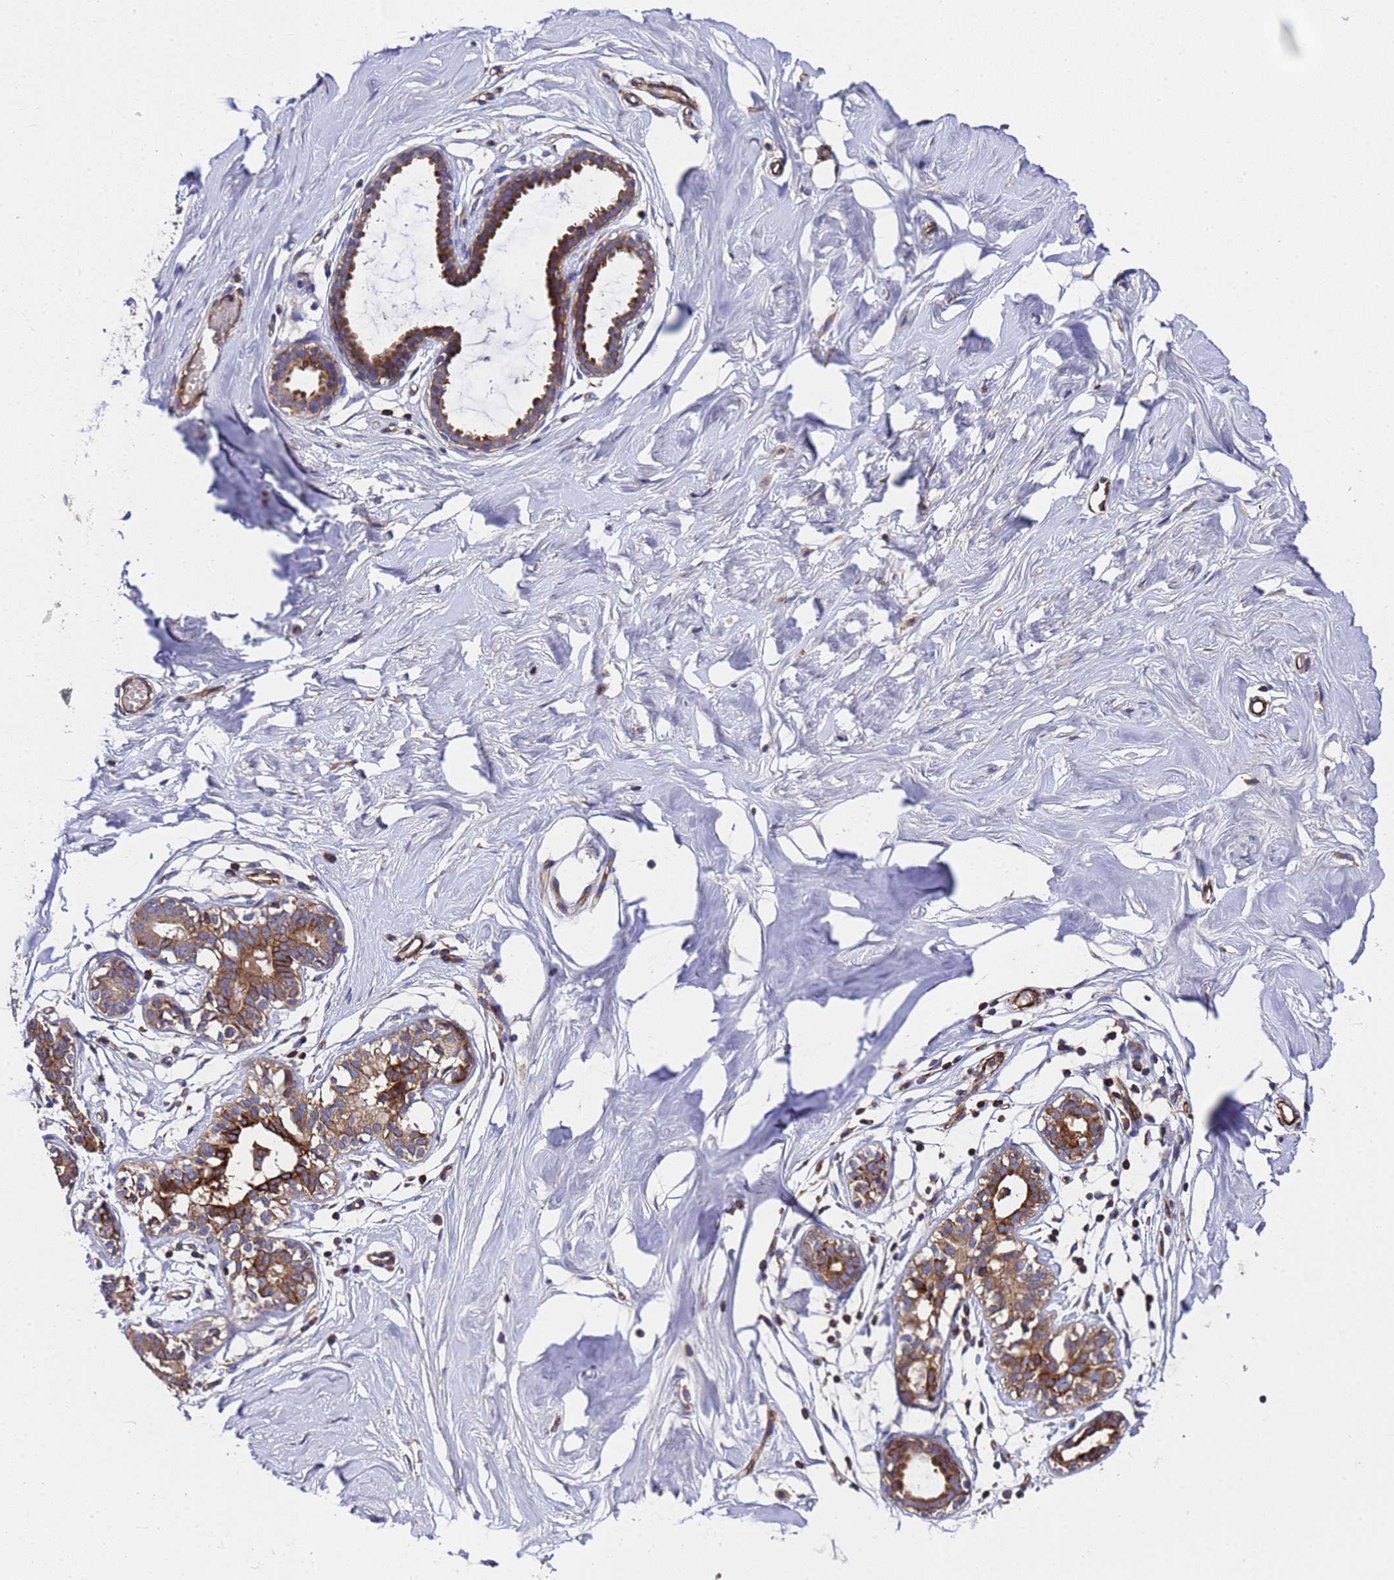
{"staining": {"intensity": "negative", "quantity": "none", "location": "none"}, "tissue": "breast", "cell_type": "Adipocytes", "image_type": "normal", "snomed": [{"axis": "morphology", "description": "Normal tissue, NOS"}, {"axis": "morphology", "description": "Adenoma, NOS"}, {"axis": "topography", "description": "Breast"}], "caption": "The histopathology image shows no significant positivity in adipocytes of breast. Brightfield microscopy of immunohistochemistry stained with DAB (3,3'-diaminobenzidine) (brown) and hematoxylin (blue), captured at high magnification.", "gene": "MOCS1", "patient": {"sex": "female", "age": 23}}